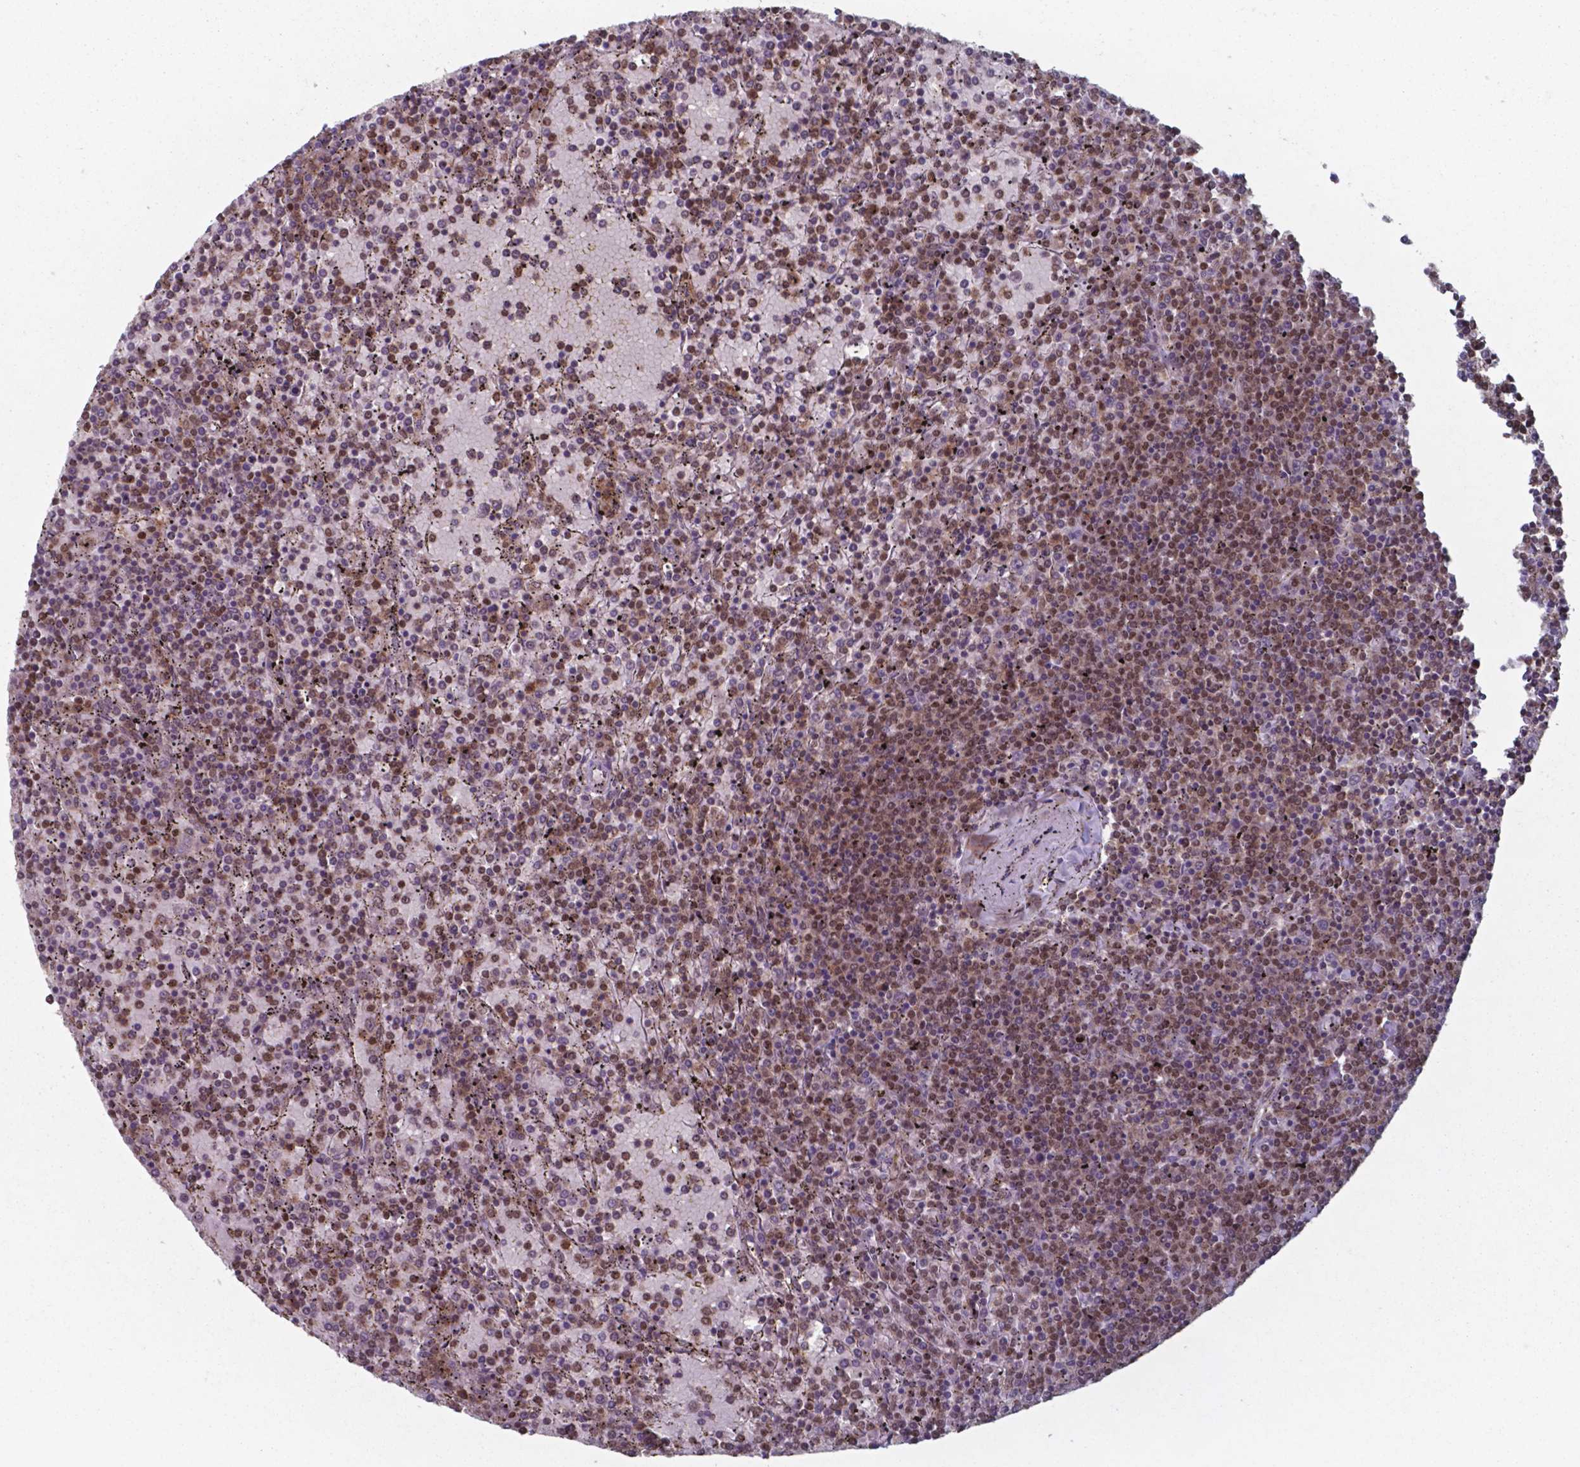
{"staining": {"intensity": "moderate", "quantity": "25%-75%", "location": "nuclear"}, "tissue": "lymphoma", "cell_type": "Tumor cells", "image_type": "cancer", "snomed": [{"axis": "morphology", "description": "Malignant lymphoma, non-Hodgkin's type, Low grade"}, {"axis": "topography", "description": "Spleen"}], "caption": "This image exhibits immunohistochemistry staining of human lymphoma, with medium moderate nuclear staining in approximately 25%-75% of tumor cells.", "gene": "UBA1", "patient": {"sex": "female", "age": 77}}